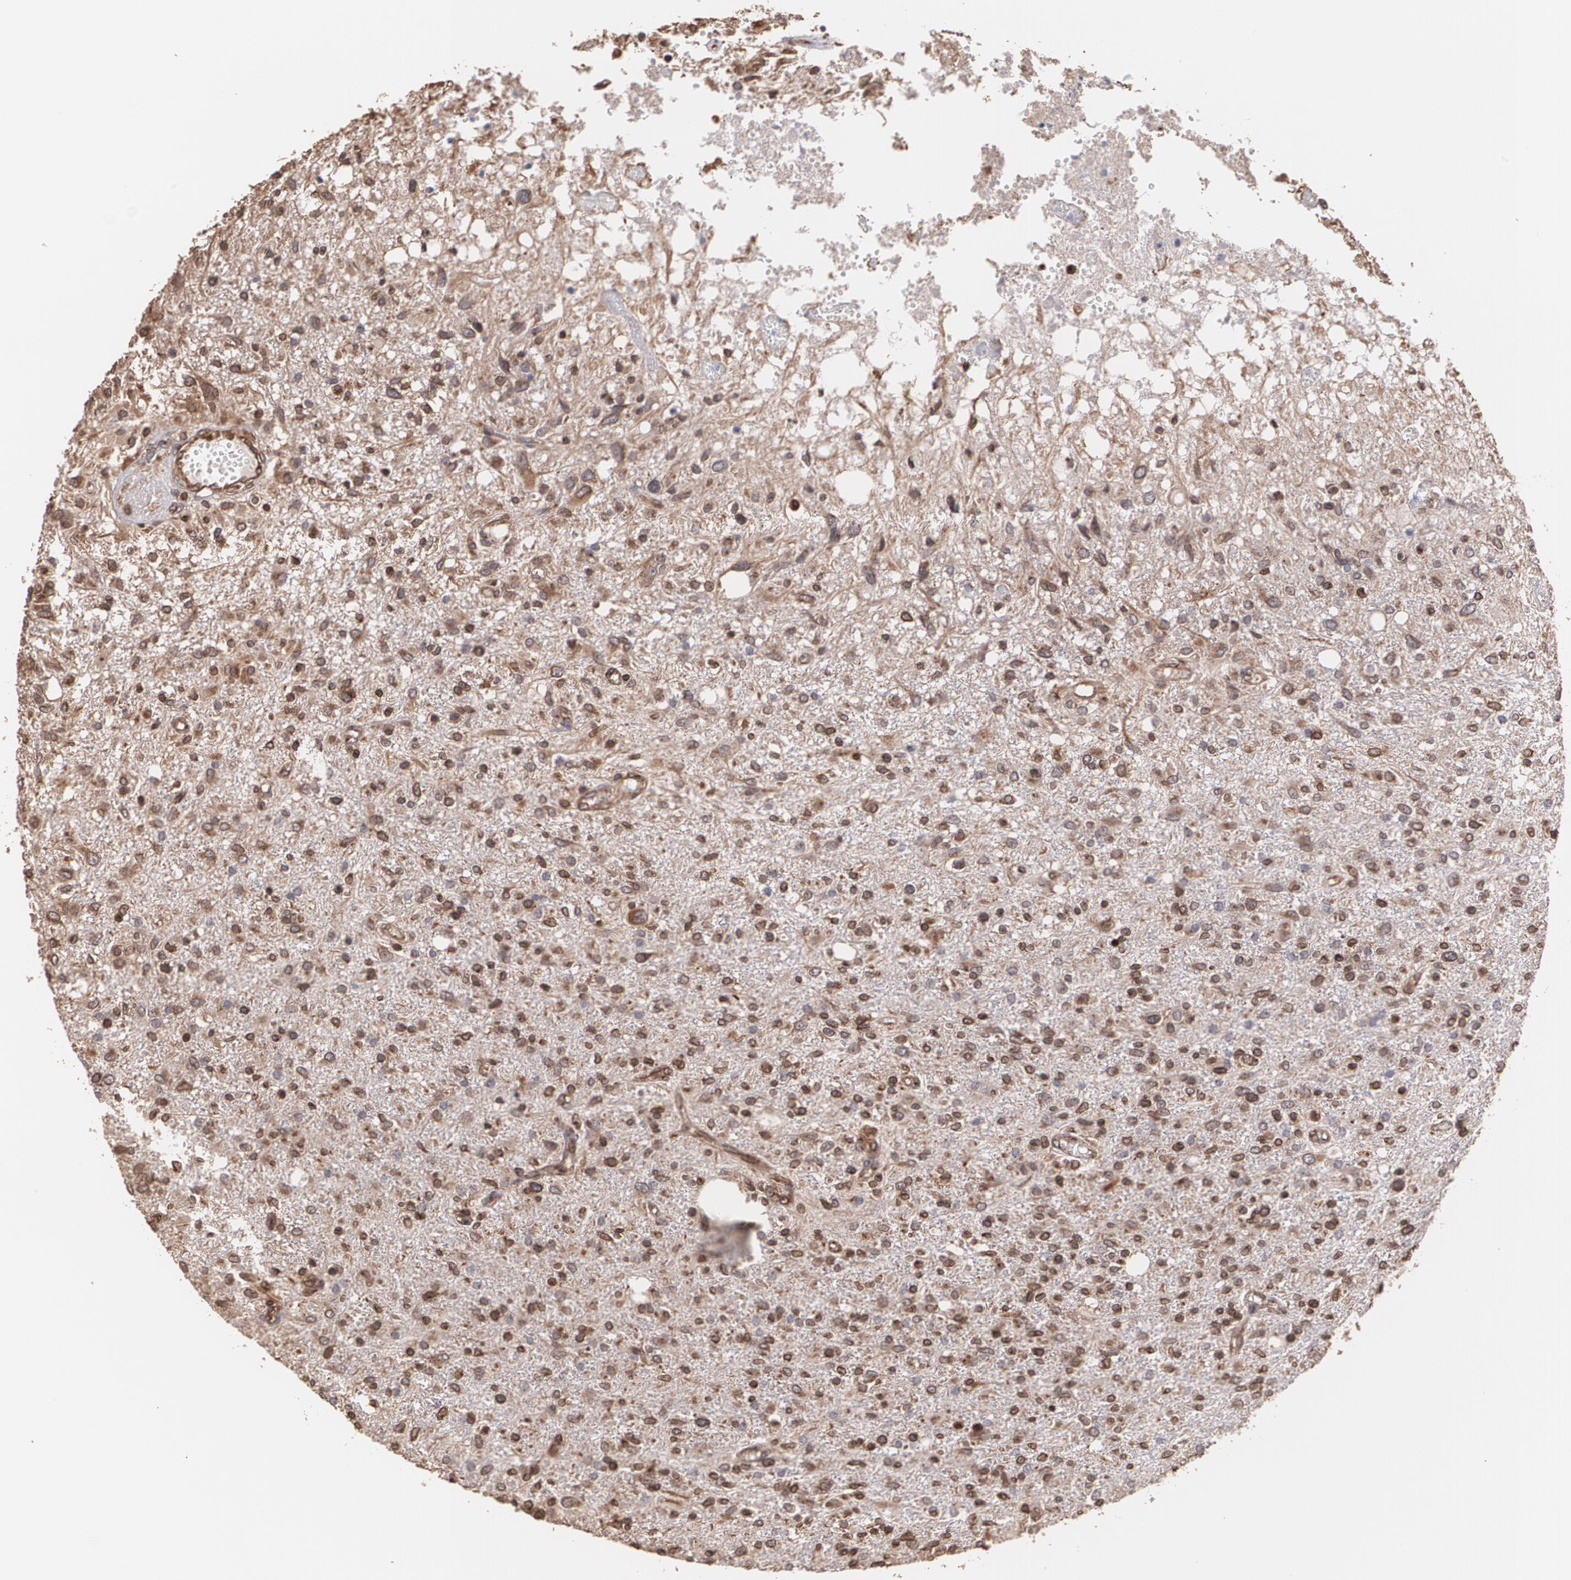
{"staining": {"intensity": "strong", "quantity": ">75%", "location": "cytoplasmic/membranous"}, "tissue": "glioma", "cell_type": "Tumor cells", "image_type": "cancer", "snomed": [{"axis": "morphology", "description": "Glioma, malignant, High grade"}, {"axis": "topography", "description": "Cerebral cortex"}], "caption": "IHC histopathology image of neoplastic tissue: high-grade glioma (malignant) stained using immunohistochemistry demonstrates high levels of strong protein expression localized specifically in the cytoplasmic/membranous of tumor cells, appearing as a cytoplasmic/membranous brown color.", "gene": "TRIP11", "patient": {"sex": "male", "age": 76}}